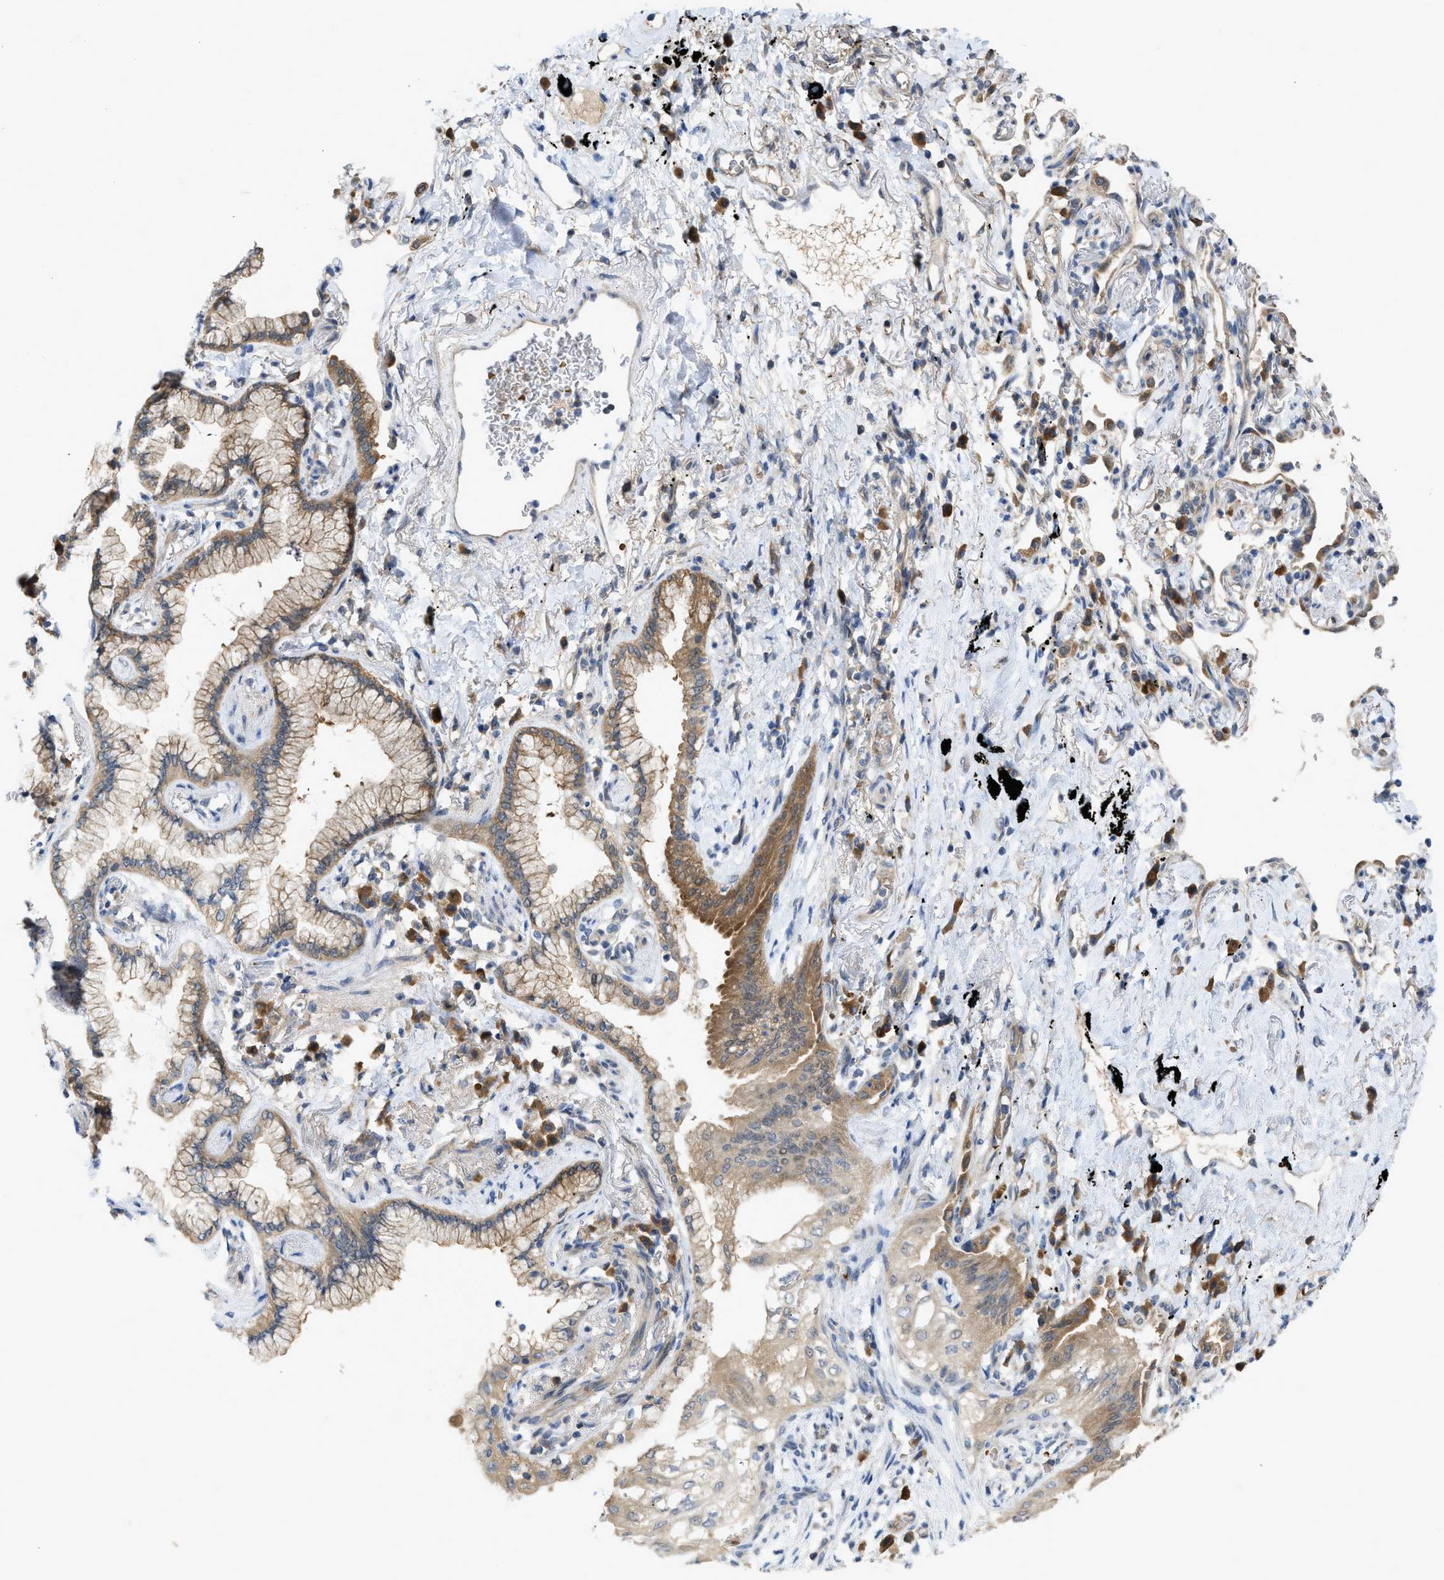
{"staining": {"intensity": "moderate", "quantity": ">75%", "location": "cytoplasmic/membranous"}, "tissue": "lung cancer", "cell_type": "Tumor cells", "image_type": "cancer", "snomed": [{"axis": "morphology", "description": "Normal tissue, NOS"}, {"axis": "morphology", "description": "Adenocarcinoma, NOS"}, {"axis": "topography", "description": "Bronchus"}, {"axis": "topography", "description": "Lung"}], "caption": "An immunohistochemistry photomicrograph of tumor tissue is shown. Protein staining in brown shows moderate cytoplasmic/membranous positivity in lung cancer (adenocarcinoma) within tumor cells. (IHC, brightfield microscopy, high magnification).", "gene": "MAPK7", "patient": {"sex": "female", "age": 70}}